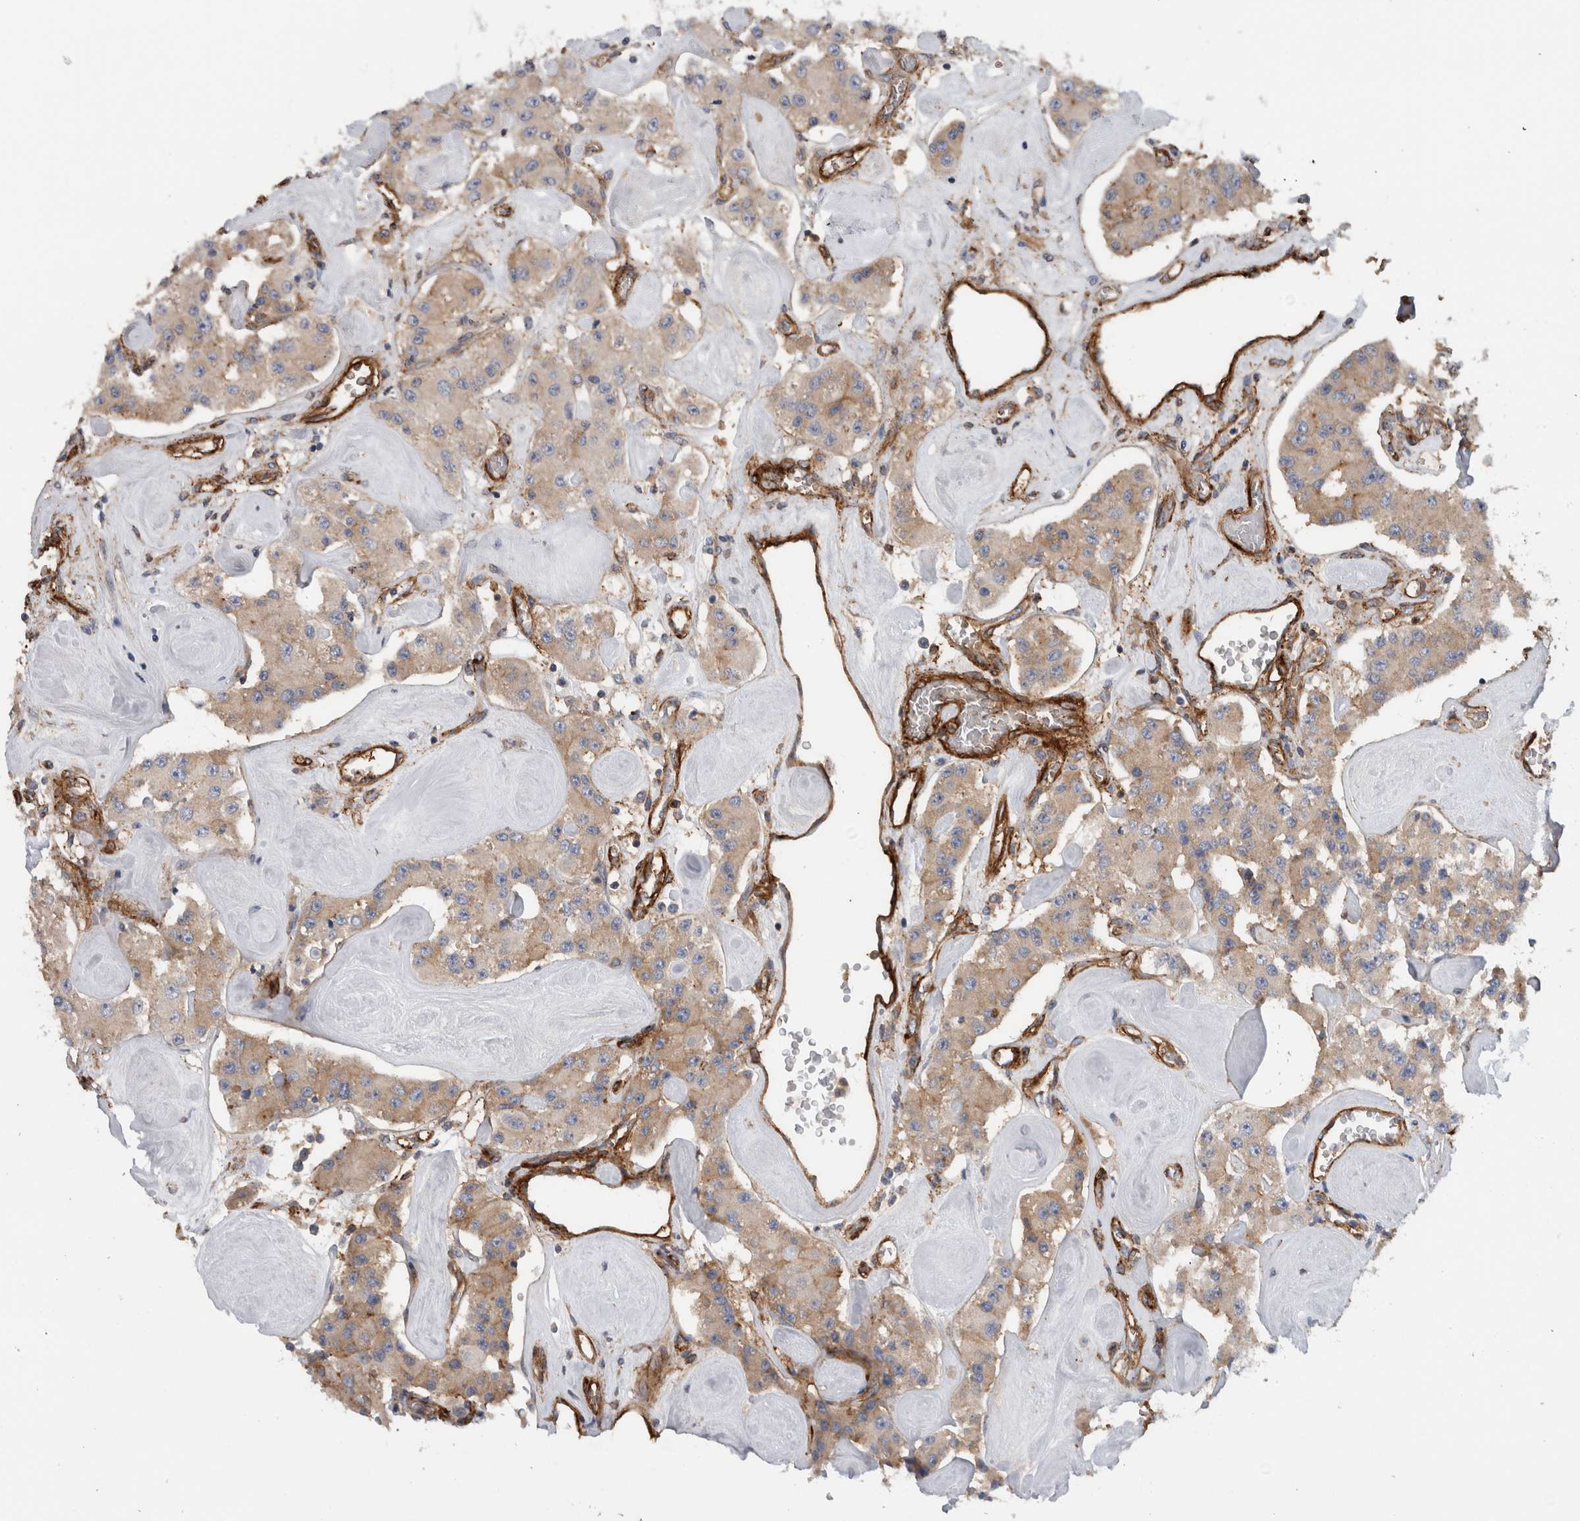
{"staining": {"intensity": "weak", "quantity": ">75%", "location": "cytoplasmic/membranous"}, "tissue": "carcinoid", "cell_type": "Tumor cells", "image_type": "cancer", "snomed": [{"axis": "morphology", "description": "Carcinoid, malignant, NOS"}, {"axis": "topography", "description": "Pancreas"}], "caption": "Approximately >75% of tumor cells in malignant carcinoid reveal weak cytoplasmic/membranous protein staining as visualized by brown immunohistochemical staining.", "gene": "CD59", "patient": {"sex": "male", "age": 41}}